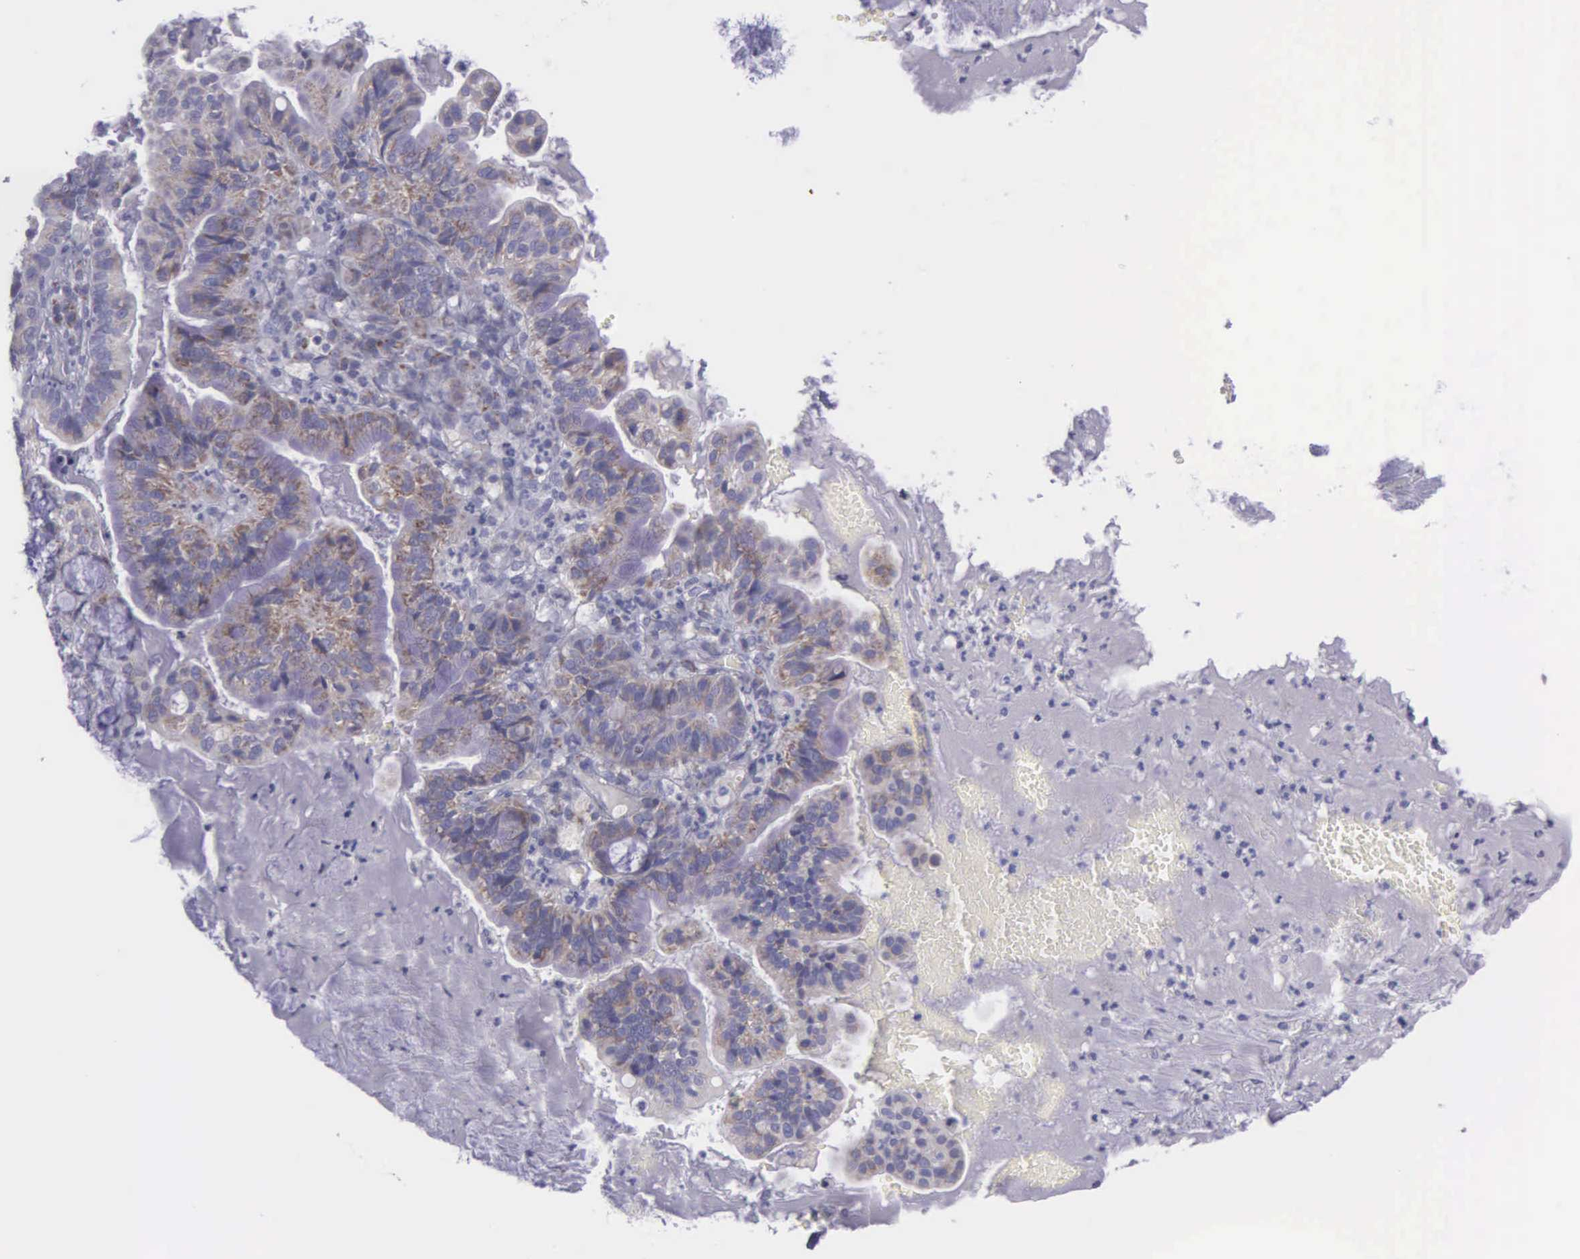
{"staining": {"intensity": "weak", "quantity": "25%-75%", "location": "cytoplasmic/membranous"}, "tissue": "cervical cancer", "cell_type": "Tumor cells", "image_type": "cancer", "snomed": [{"axis": "morphology", "description": "Adenocarcinoma, NOS"}, {"axis": "topography", "description": "Cervix"}], "caption": "Tumor cells demonstrate weak cytoplasmic/membranous positivity in about 25%-75% of cells in cervical adenocarcinoma. (DAB (3,3'-diaminobenzidine) IHC with brightfield microscopy, high magnification).", "gene": "SYNJ2BP", "patient": {"sex": "female", "age": 41}}